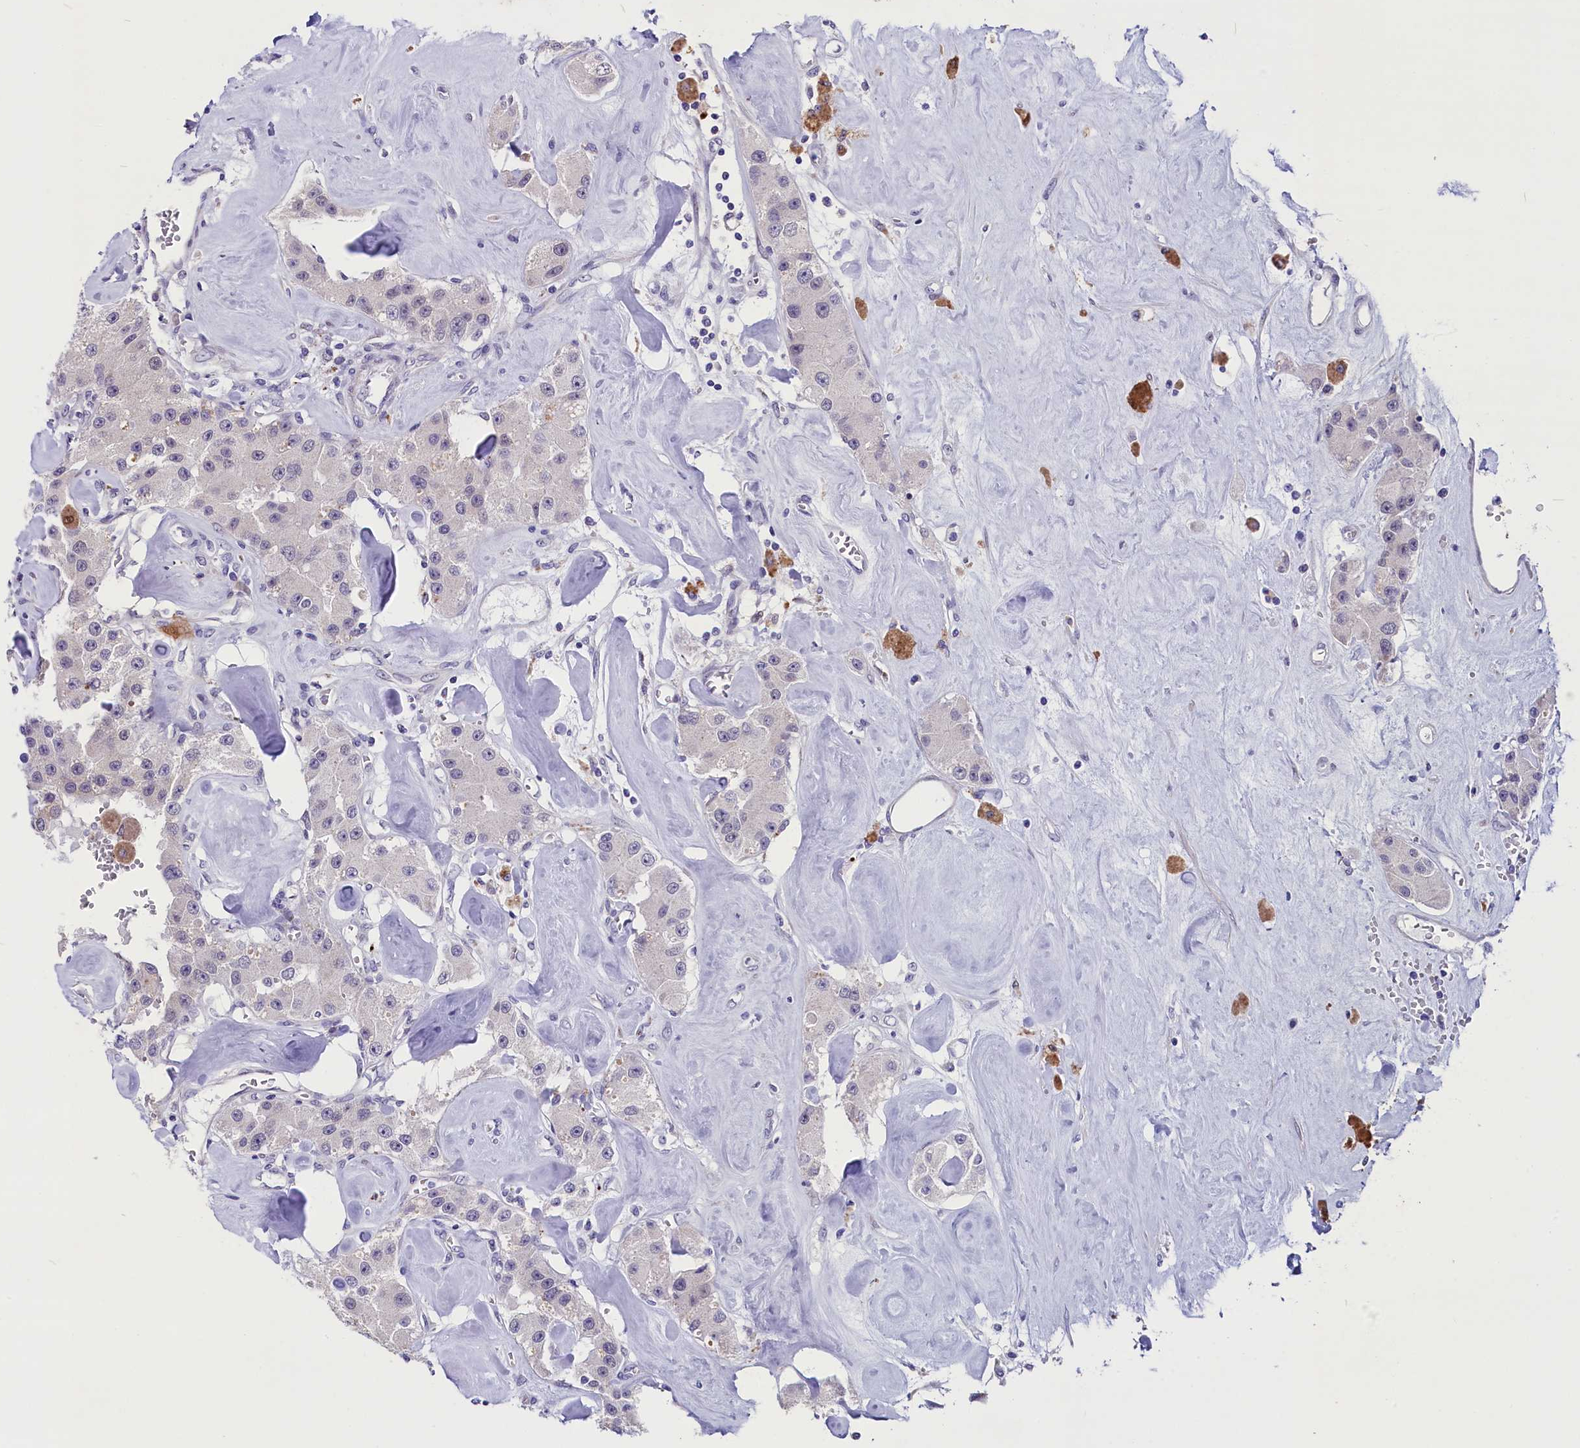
{"staining": {"intensity": "negative", "quantity": "none", "location": "none"}, "tissue": "carcinoid", "cell_type": "Tumor cells", "image_type": "cancer", "snomed": [{"axis": "morphology", "description": "Carcinoid, malignant, NOS"}, {"axis": "topography", "description": "Pancreas"}], "caption": "High power microscopy image of an immunohistochemistry (IHC) micrograph of carcinoid (malignant), revealing no significant positivity in tumor cells.", "gene": "SCD5", "patient": {"sex": "male", "age": 41}}